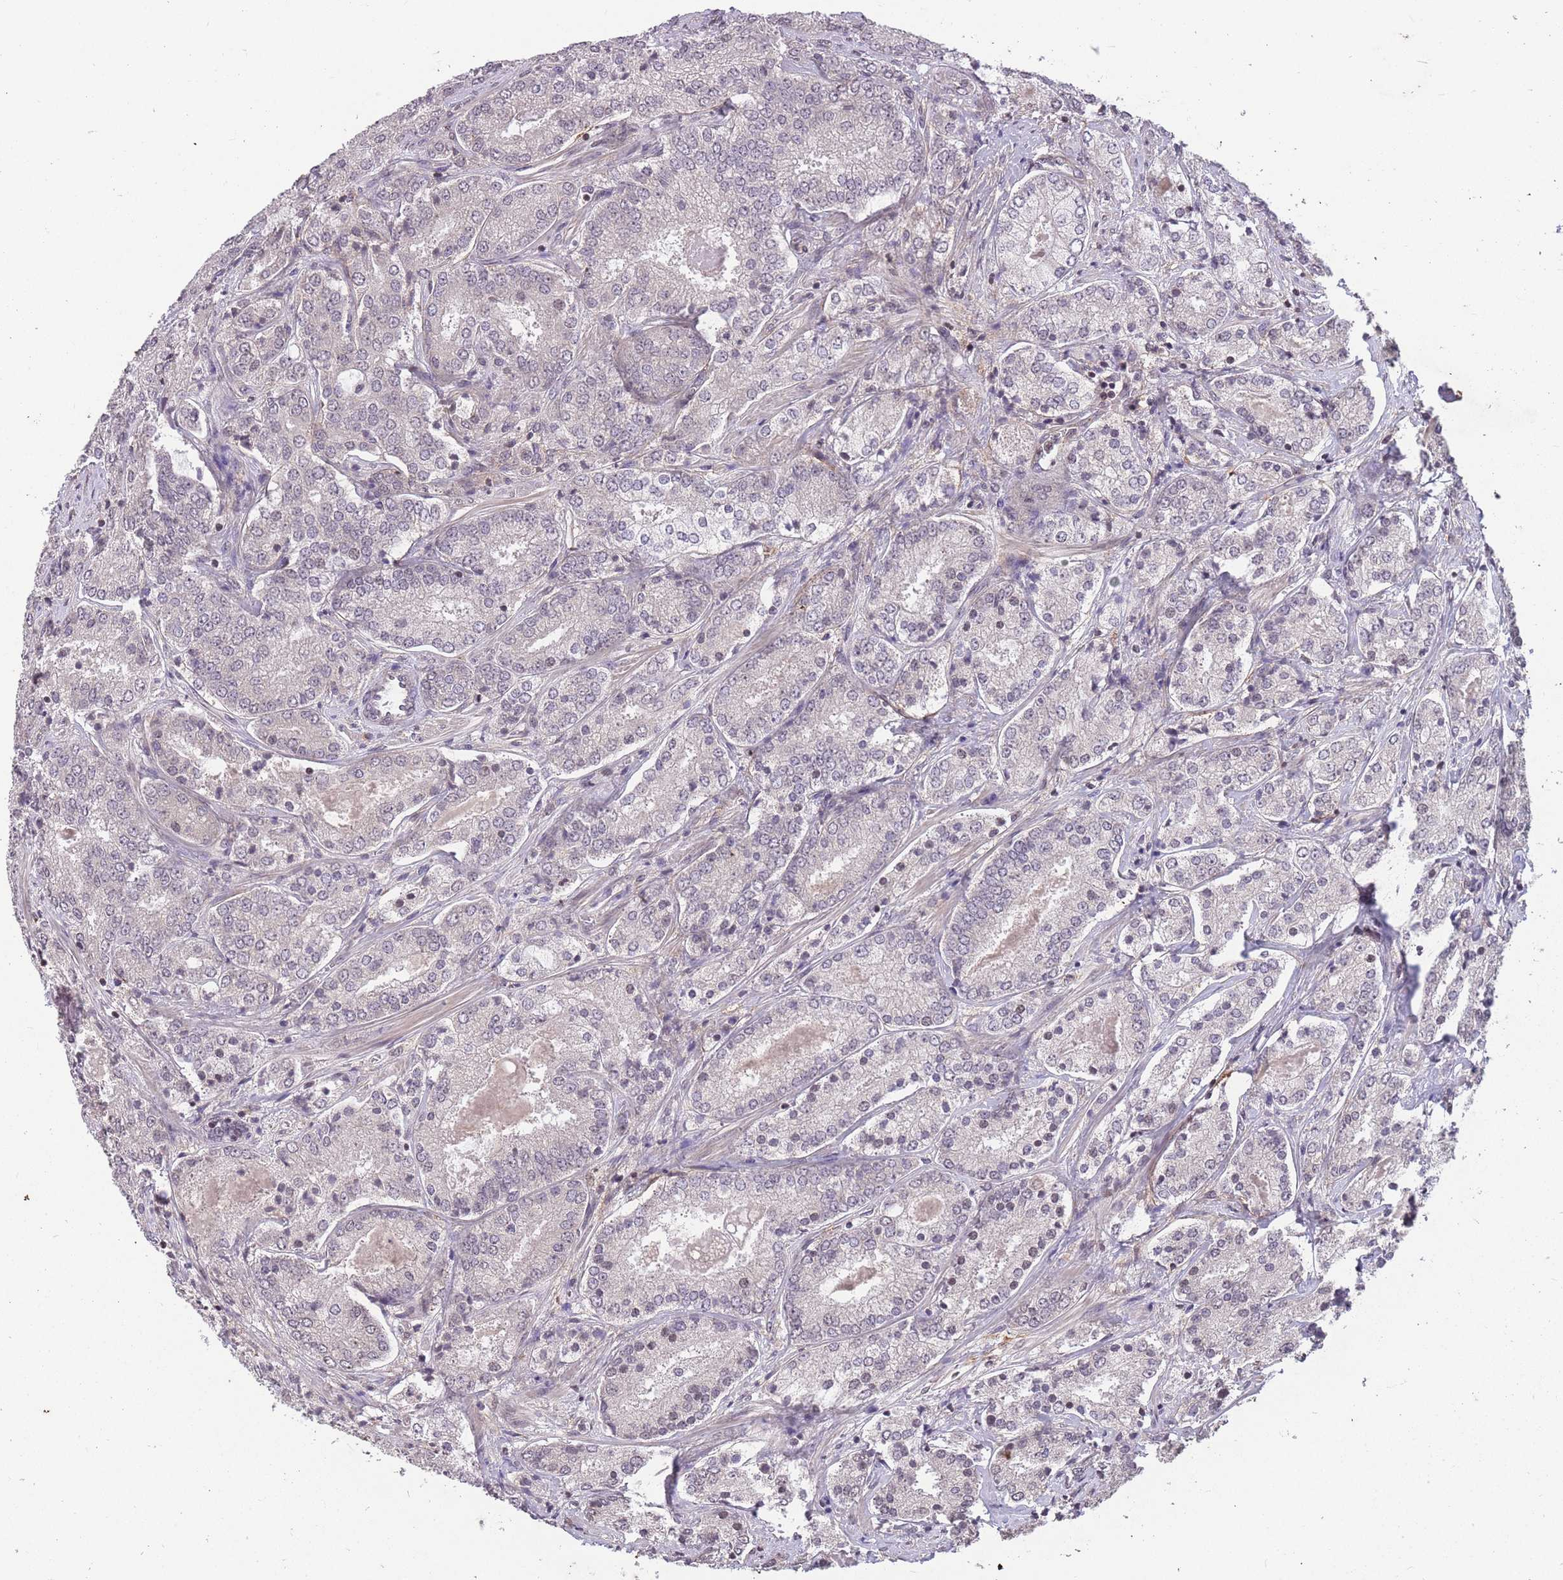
{"staining": {"intensity": "negative", "quantity": "none", "location": "none"}, "tissue": "prostate cancer", "cell_type": "Tumor cells", "image_type": "cancer", "snomed": [{"axis": "morphology", "description": "Adenocarcinoma, High grade"}, {"axis": "topography", "description": "Prostate"}], "caption": "Immunohistochemistry (IHC) of human prostate adenocarcinoma (high-grade) exhibits no expression in tumor cells. (Brightfield microscopy of DAB (3,3'-diaminobenzidine) IHC at high magnification).", "gene": "GGT5", "patient": {"sex": "male", "age": 63}}